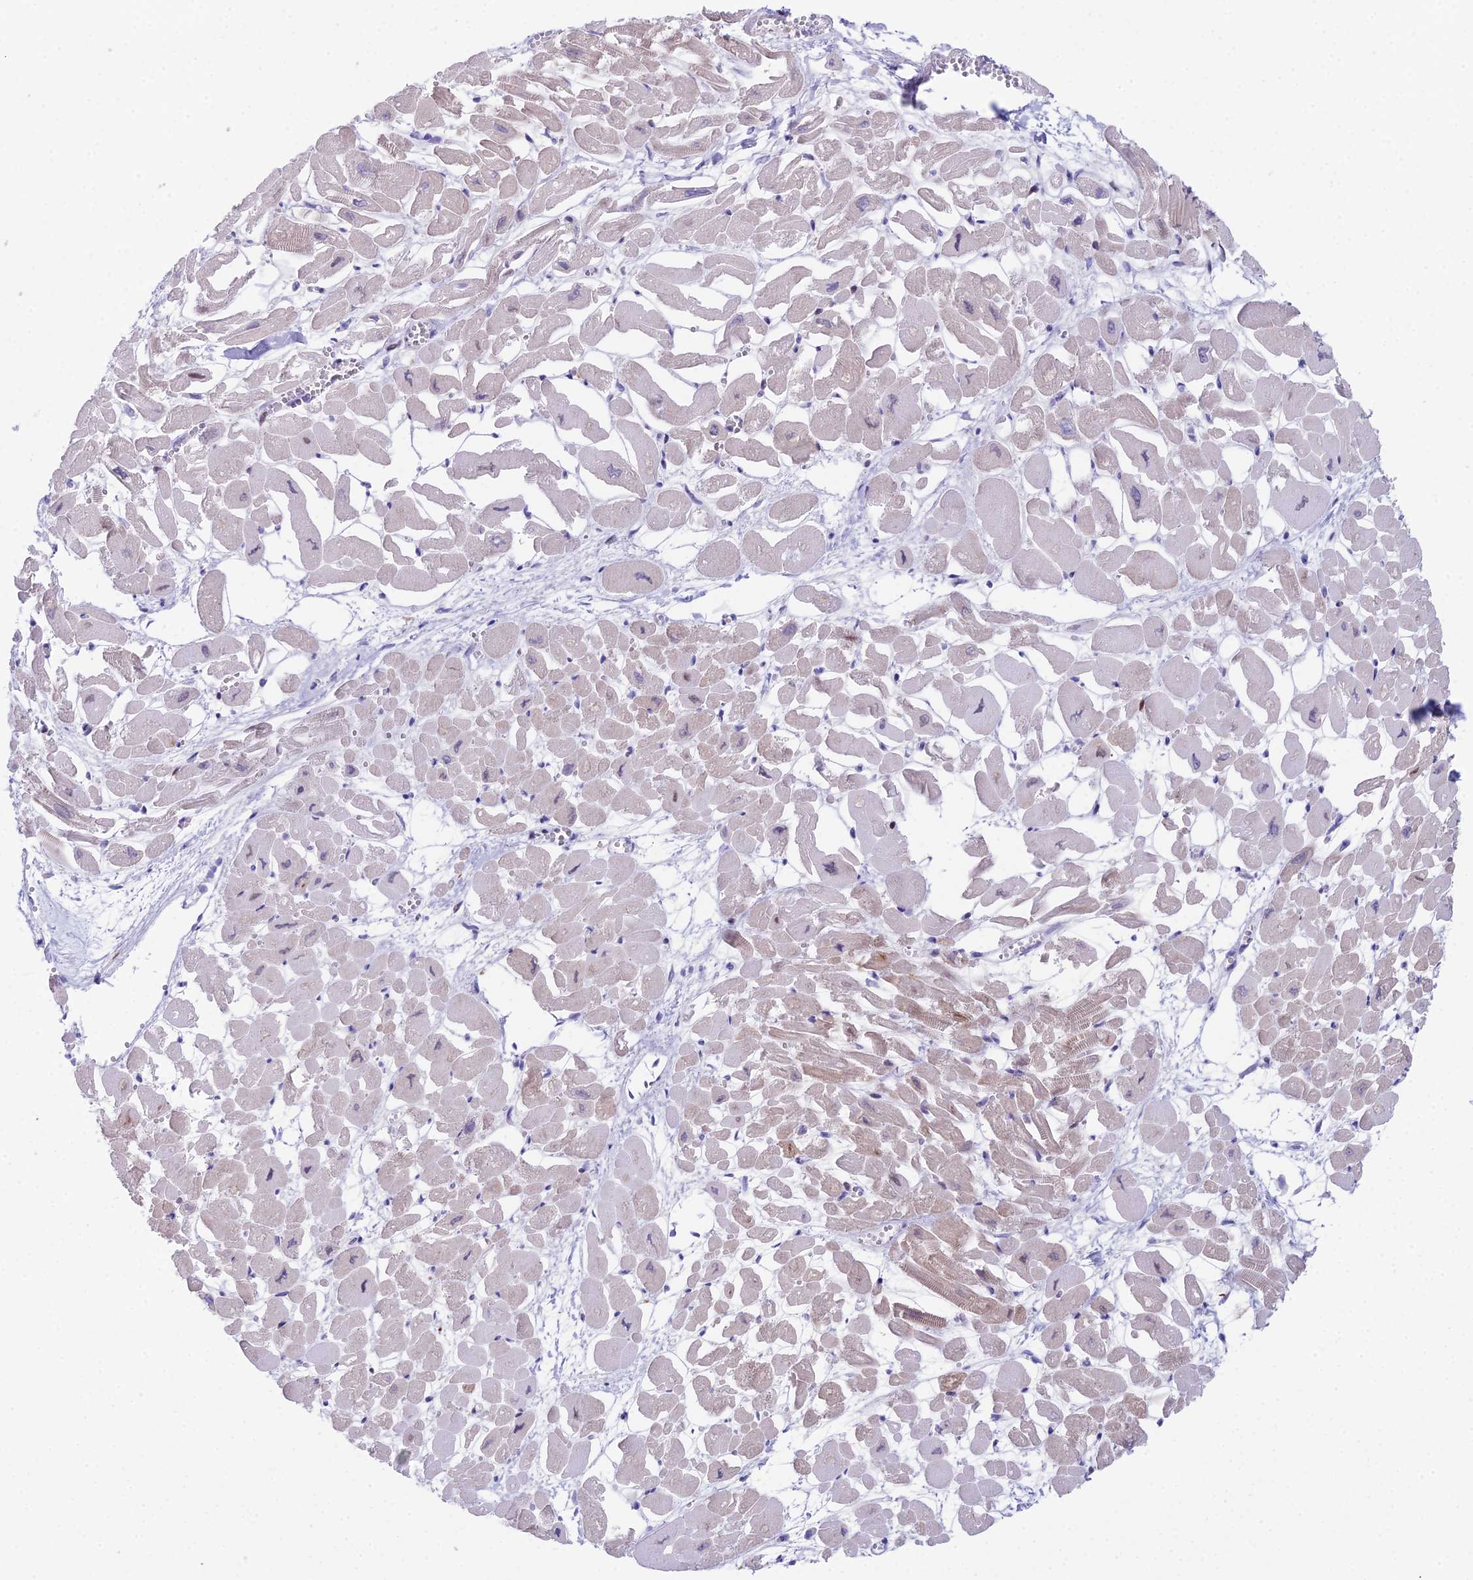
{"staining": {"intensity": "weak", "quantity": "<25%", "location": "cytoplasmic/membranous"}, "tissue": "heart muscle", "cell_type": "Cardiomyocytes", "image_type": "normal", "snomed": [{"axis": "morphology", "description": "Normal tissue, NOS"}, {"axis": "topography", "description": "Heart"}], "caption": "An immunohistochemistry (IHC) micrograph of unremarkable heart muscle is shown. There is no staining in cardiomyocytes of heart muscle. (Stains: DAB (3,3'-diaminobenzidine) immunohistochemistry (IHC) with hematoxylin counter stain, Microscopy: brightfield microscopy at high magnification).", "gene": "CC2D2A", "patient": {"sex": "male", "age": 54}}